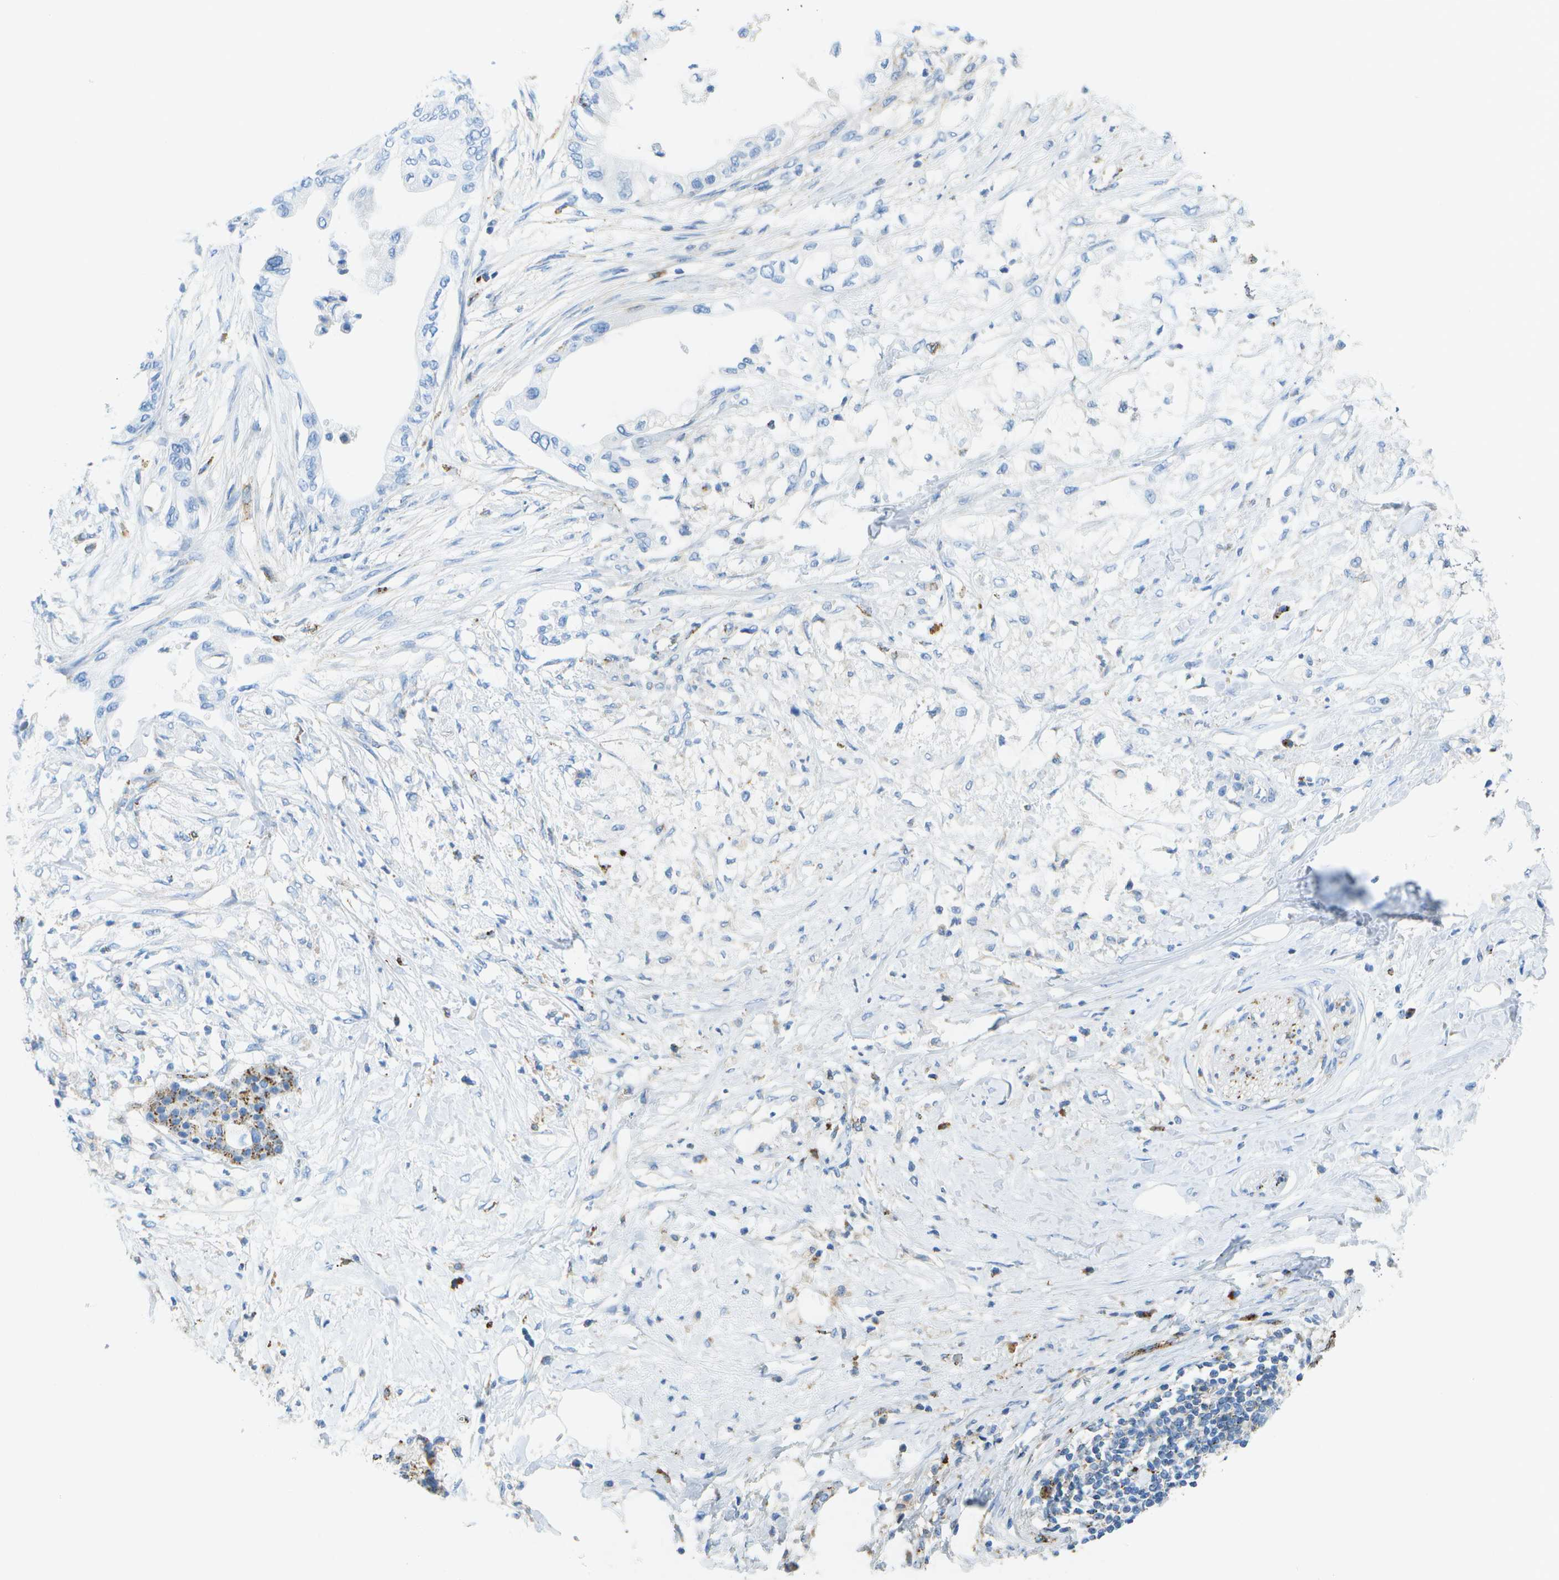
{"staining": {"intensity": "negative", "quantity": "none", "location": "none"}, "tissue": "pancreatic cancer", "cell_type": "Tumor cells", "image_type": "cancer", "snomed": [{"axis": "morphology", "description": "Normal tissue, NOS"}, {"axis": "morphology", "description": "Adenocarcinoma, NOS"}, {"axis": "topography", "description": "Pancreas"}, {"axis": "topography", "description": "Duodenum"}], "caption": "This is an IHC image of human pancreatic cancer. There is no expression in tumor cells.", "gene": "PRCP", "patient": {"sex": "female", "age": 60}}